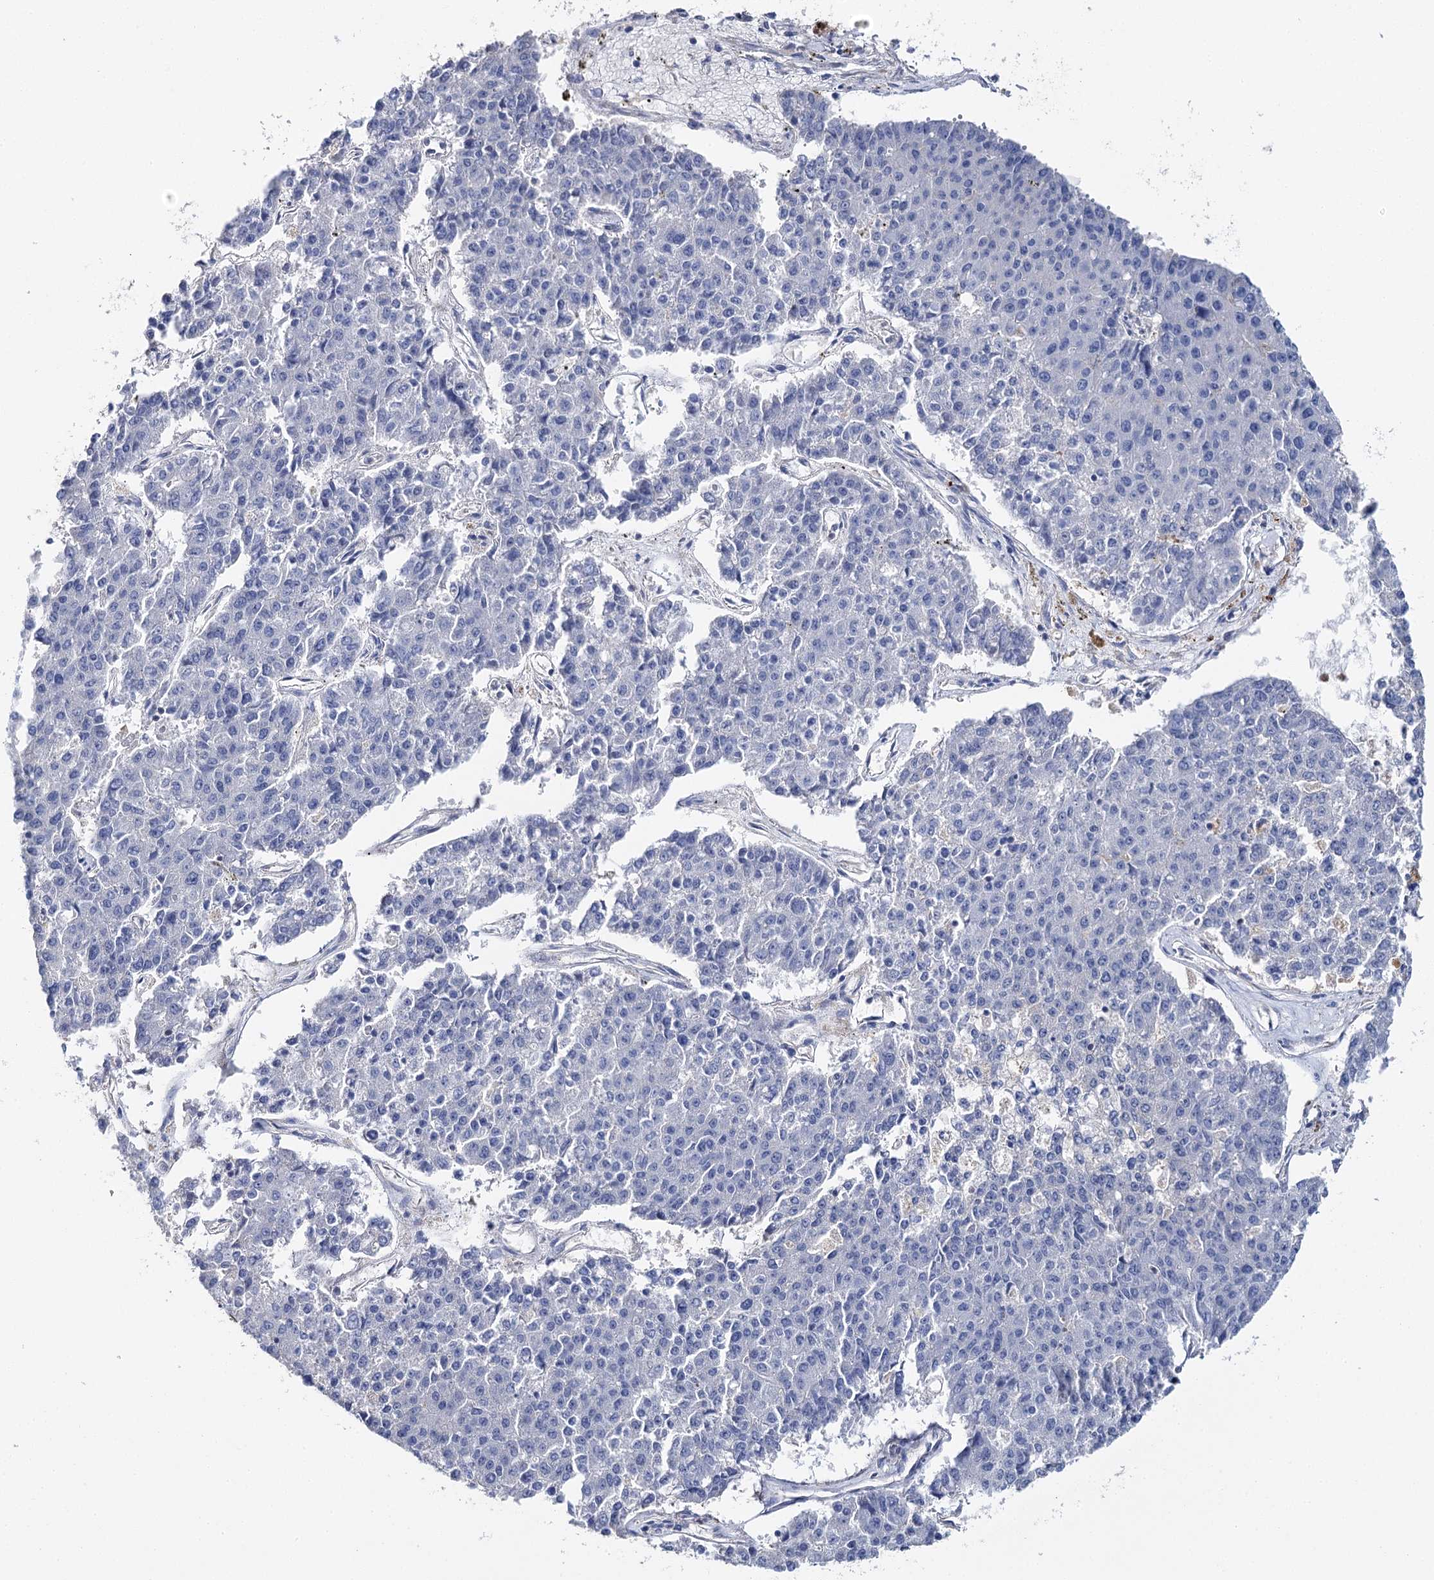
{"staining": {"intensity": "negative", "quantity": "none", "location": "none"}, "tissue": "pancreatic cancer", "cell_type": "Tumor cells", "image_type": "cancer", "snomed": [{"axis": "morphology", "description": "Adenocarcinoma, NOS"}, {"axis": "topography", "description": "Pancreas"}], "caption": "Immunohistochemistry (IHC) of human pancreatic cancer reveals no positivity in tumor cells.", "gene": "EPYC", "patient": {"sex": "male", "age": 50}}